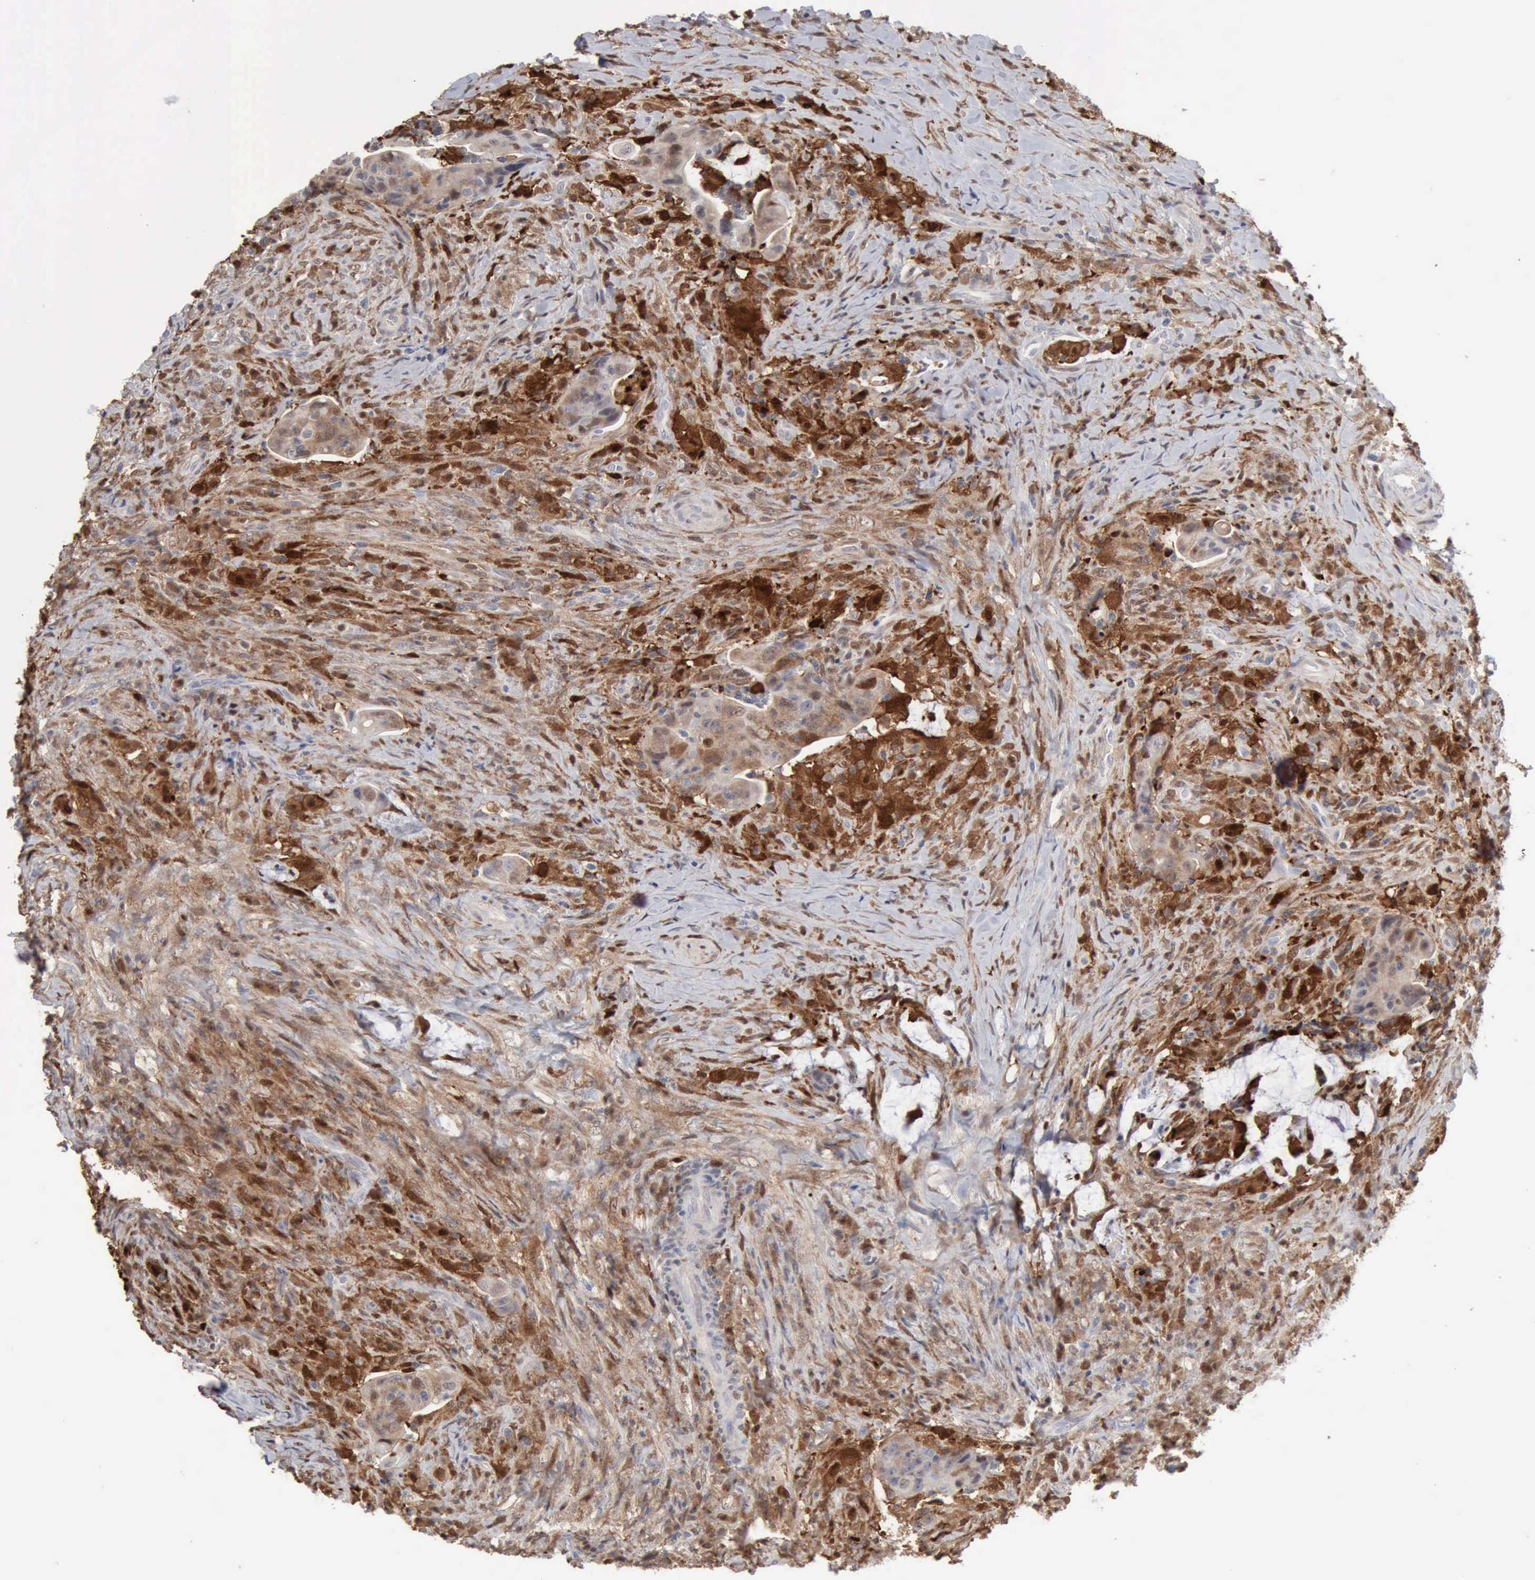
{"staining": {"intensity": "weak", "quantity": "25%-75%", "location": "cytoplasmic/membranous,nuclear"}, "tissue": "colorectal cancer", "cell_type": "Tumor cells", "image_type": "cancer", "snomed": [{"axis": "morphology", "description": "Adenocarcinoma, NOS"}, {"axis": "topography", "description": "Rectum"}], "caption": "DAB immunohistochemical staining of colorectal cancer reveals weak cytoplasmic/membranous and nuclear protein expression in about 25%-75% of tumor cells.", "gene": "STAT1", "patient": {"sex": "female", "age": 71}}